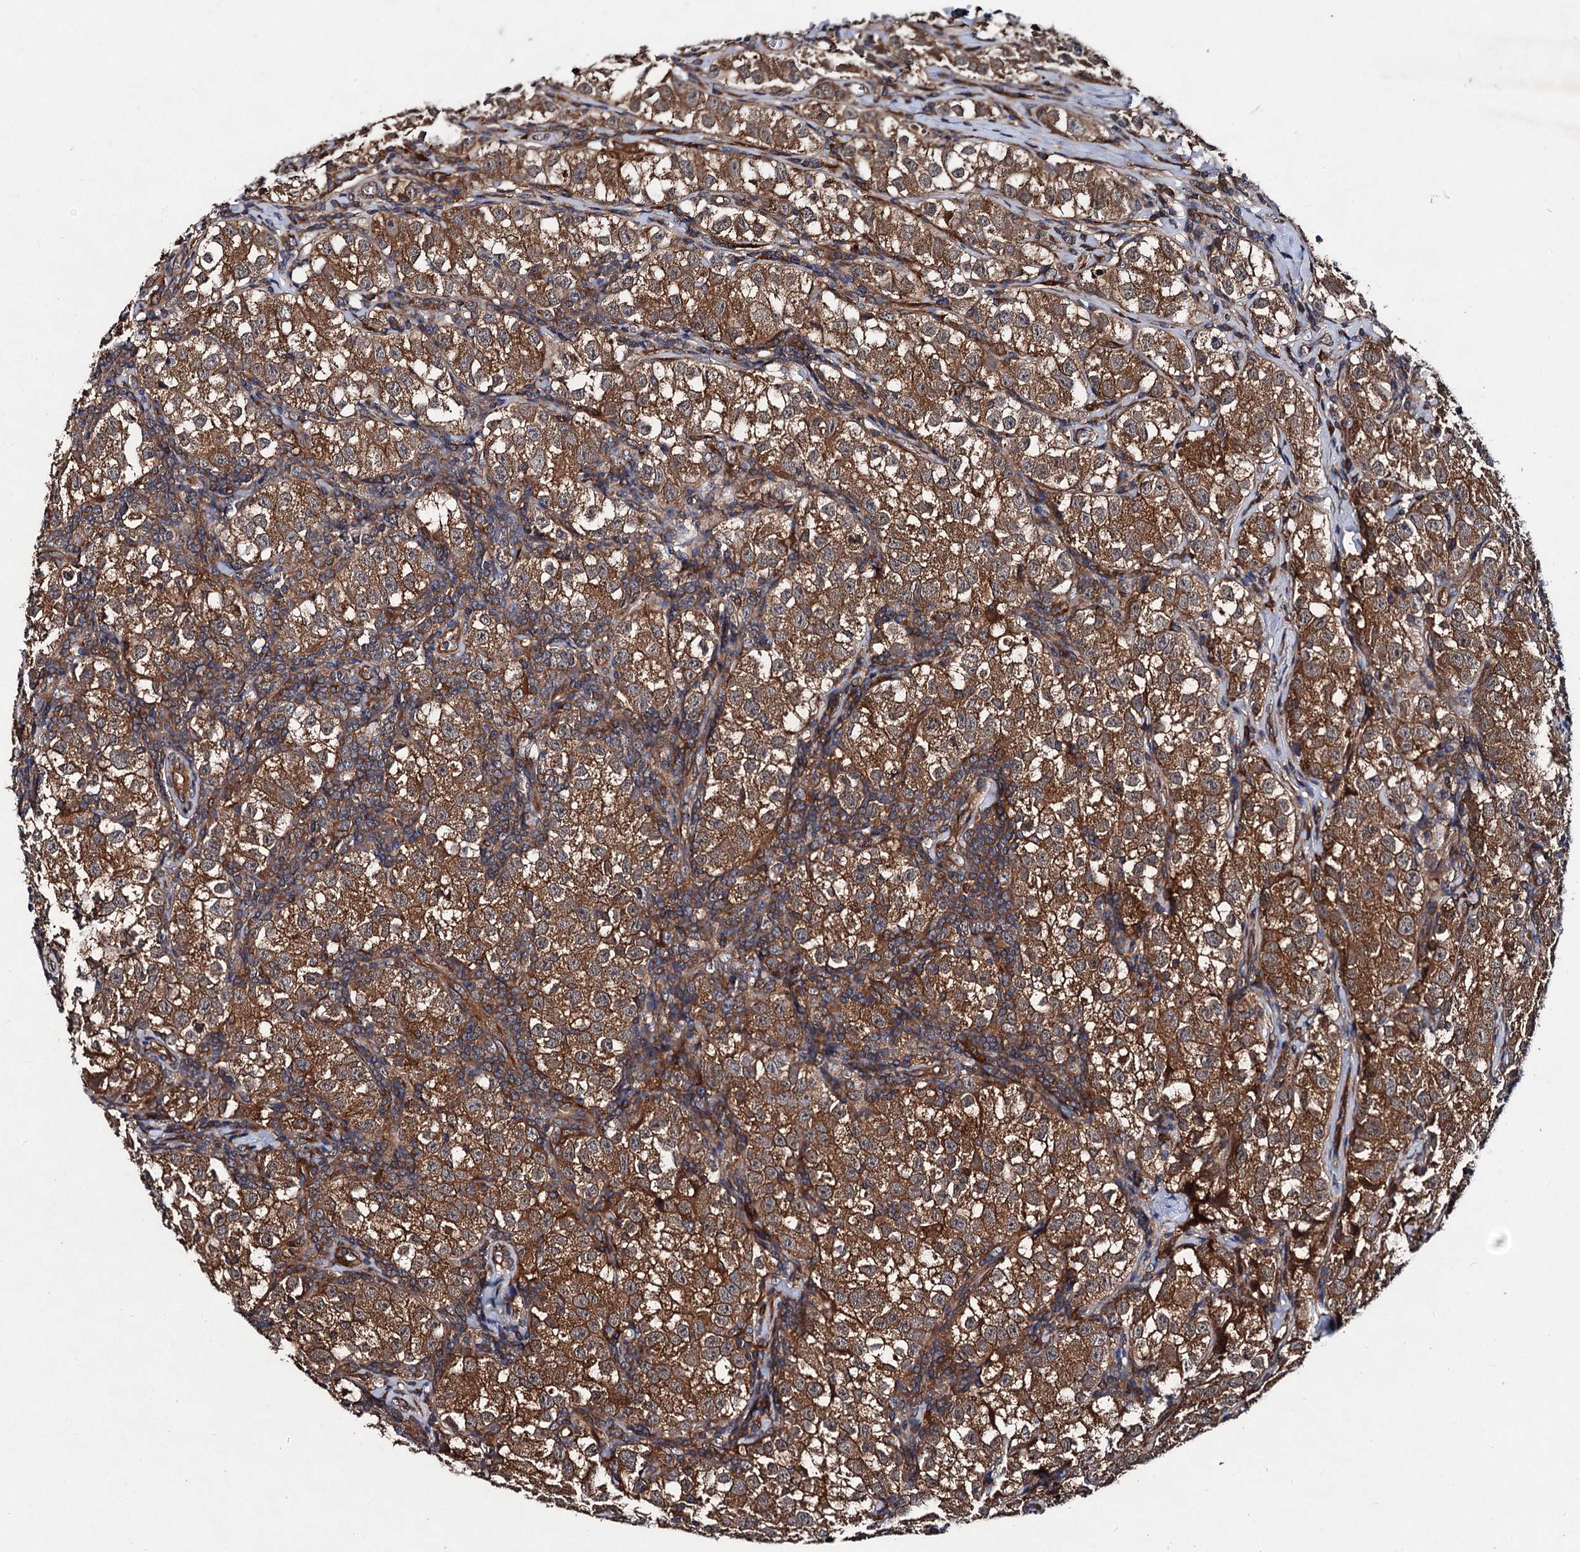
{"staining": {"intensity": "moderate", "quantity": ">75%", "location": "cytoplasmic/membranous"}, "tissue": "testis cancer", "cell_type": "Tumor cells", "image_type": "cancer", "snomed": [{"axis": "morphology", "description": "Seminoma, NOS"}, {"axis": "morphology", "description": "Carcinoma, Embryonal, NOS"}, {"axis": "topography", "description": "Testis"}], "caption": "This histopathology image displays immunohistochemistry staining of human testis cancer (embryonal carcinoma), with medium moderate cytoplasmic/membranous positivity in approximately >75% of tumor cells.", "gene": "VPS29", "patient": {"sex": "male", "age": 43}}